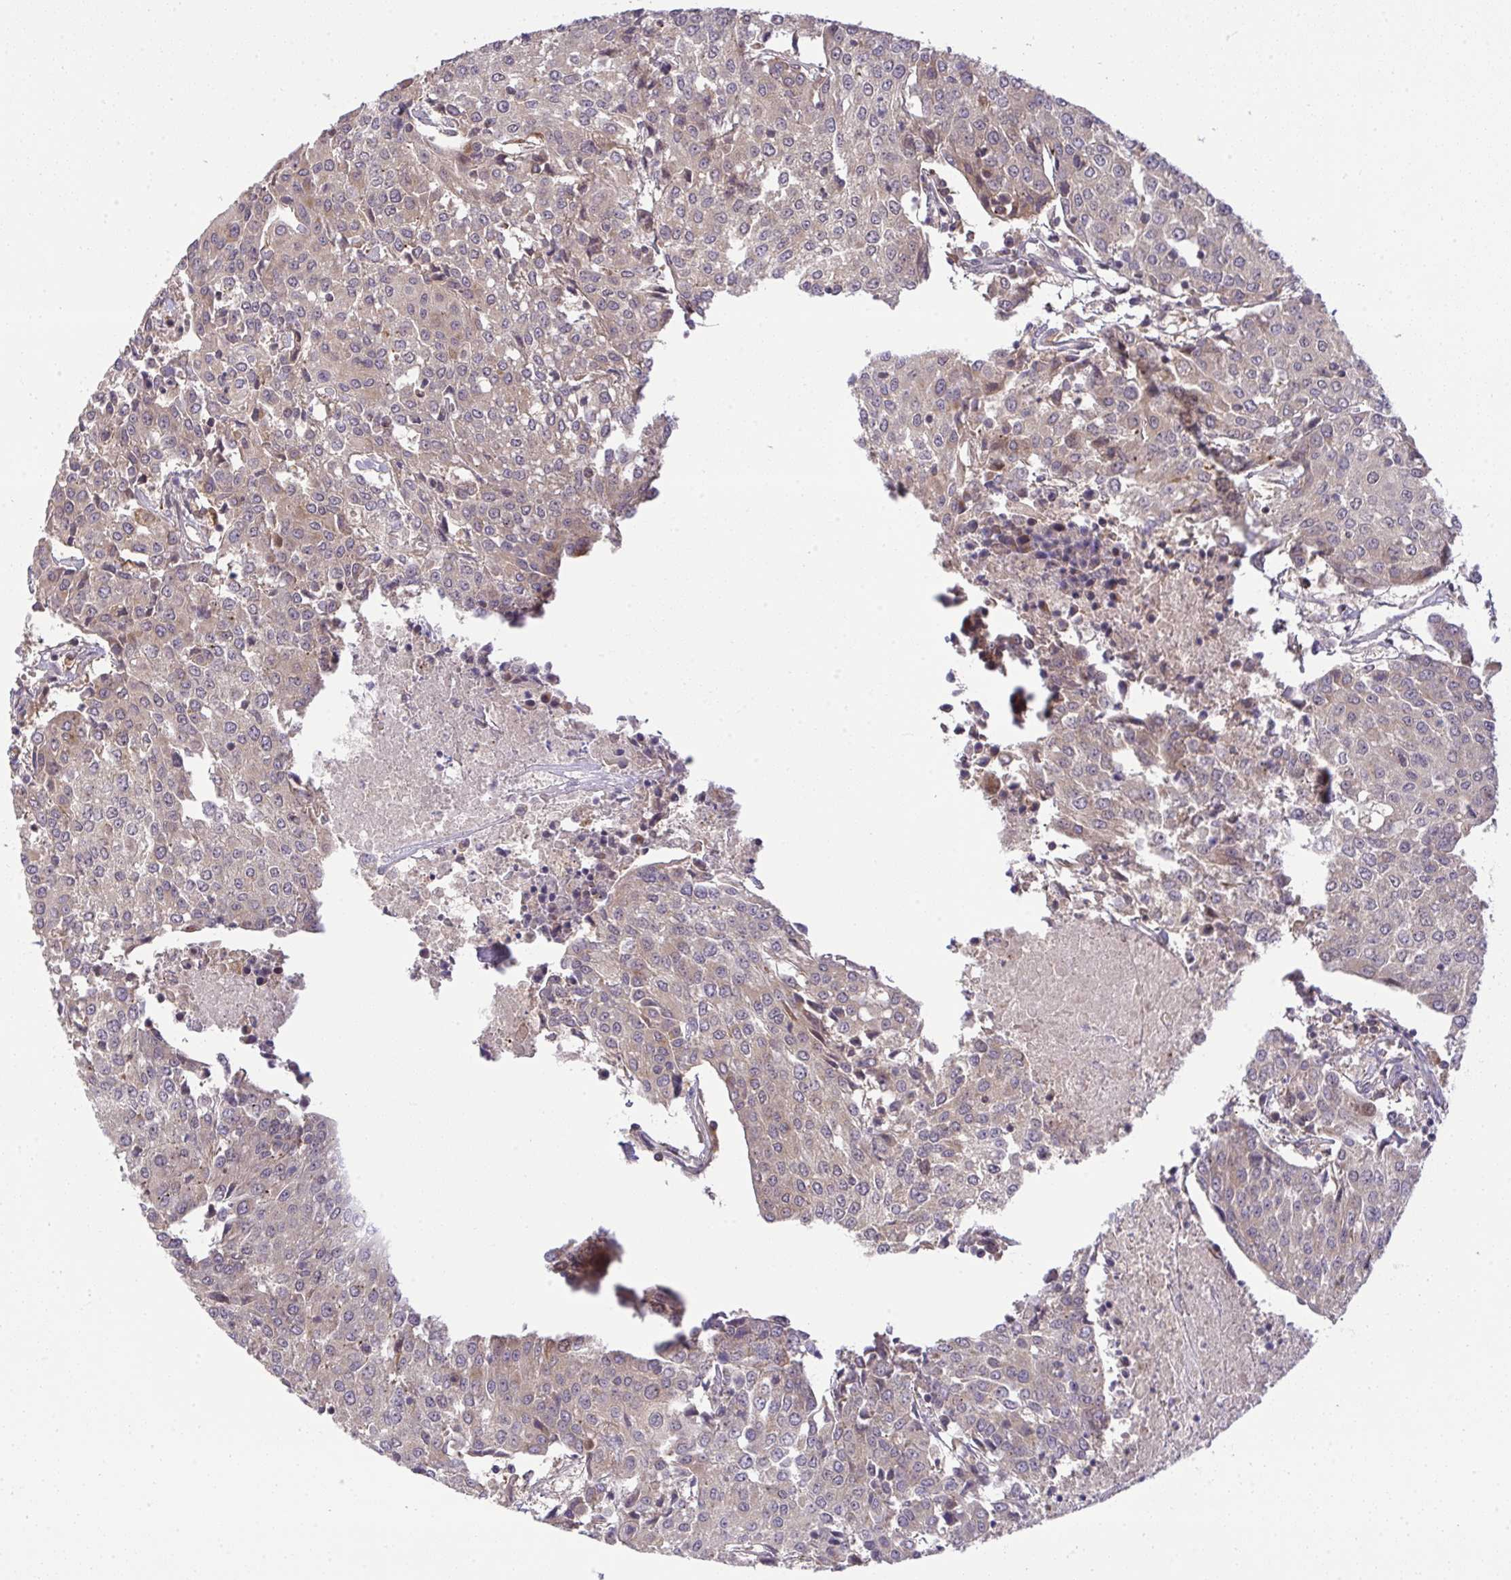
{"staining": {"intensity": "weak", "quantity": "25%-75%", "location": "cytoplasmic/membranous"}, "tissue": "urothelial cancer", "cell_type": "Tumor cells", "image_type": "cancer", "snomed": [{"axis": "morphology", "description": "Urothelial carcinoma, High grade"}, {"axis": "topography", "description": "Urinary bladder"}], "caption": "Protein expression analysis of human urothelial carcinoma (high-grade) reveals weak cytoplasmic/membranous expression in approximately 25%-75% of tumor cells.", "gene": "SLC9A6", "patient": {"sex": "female", "age": 85}}